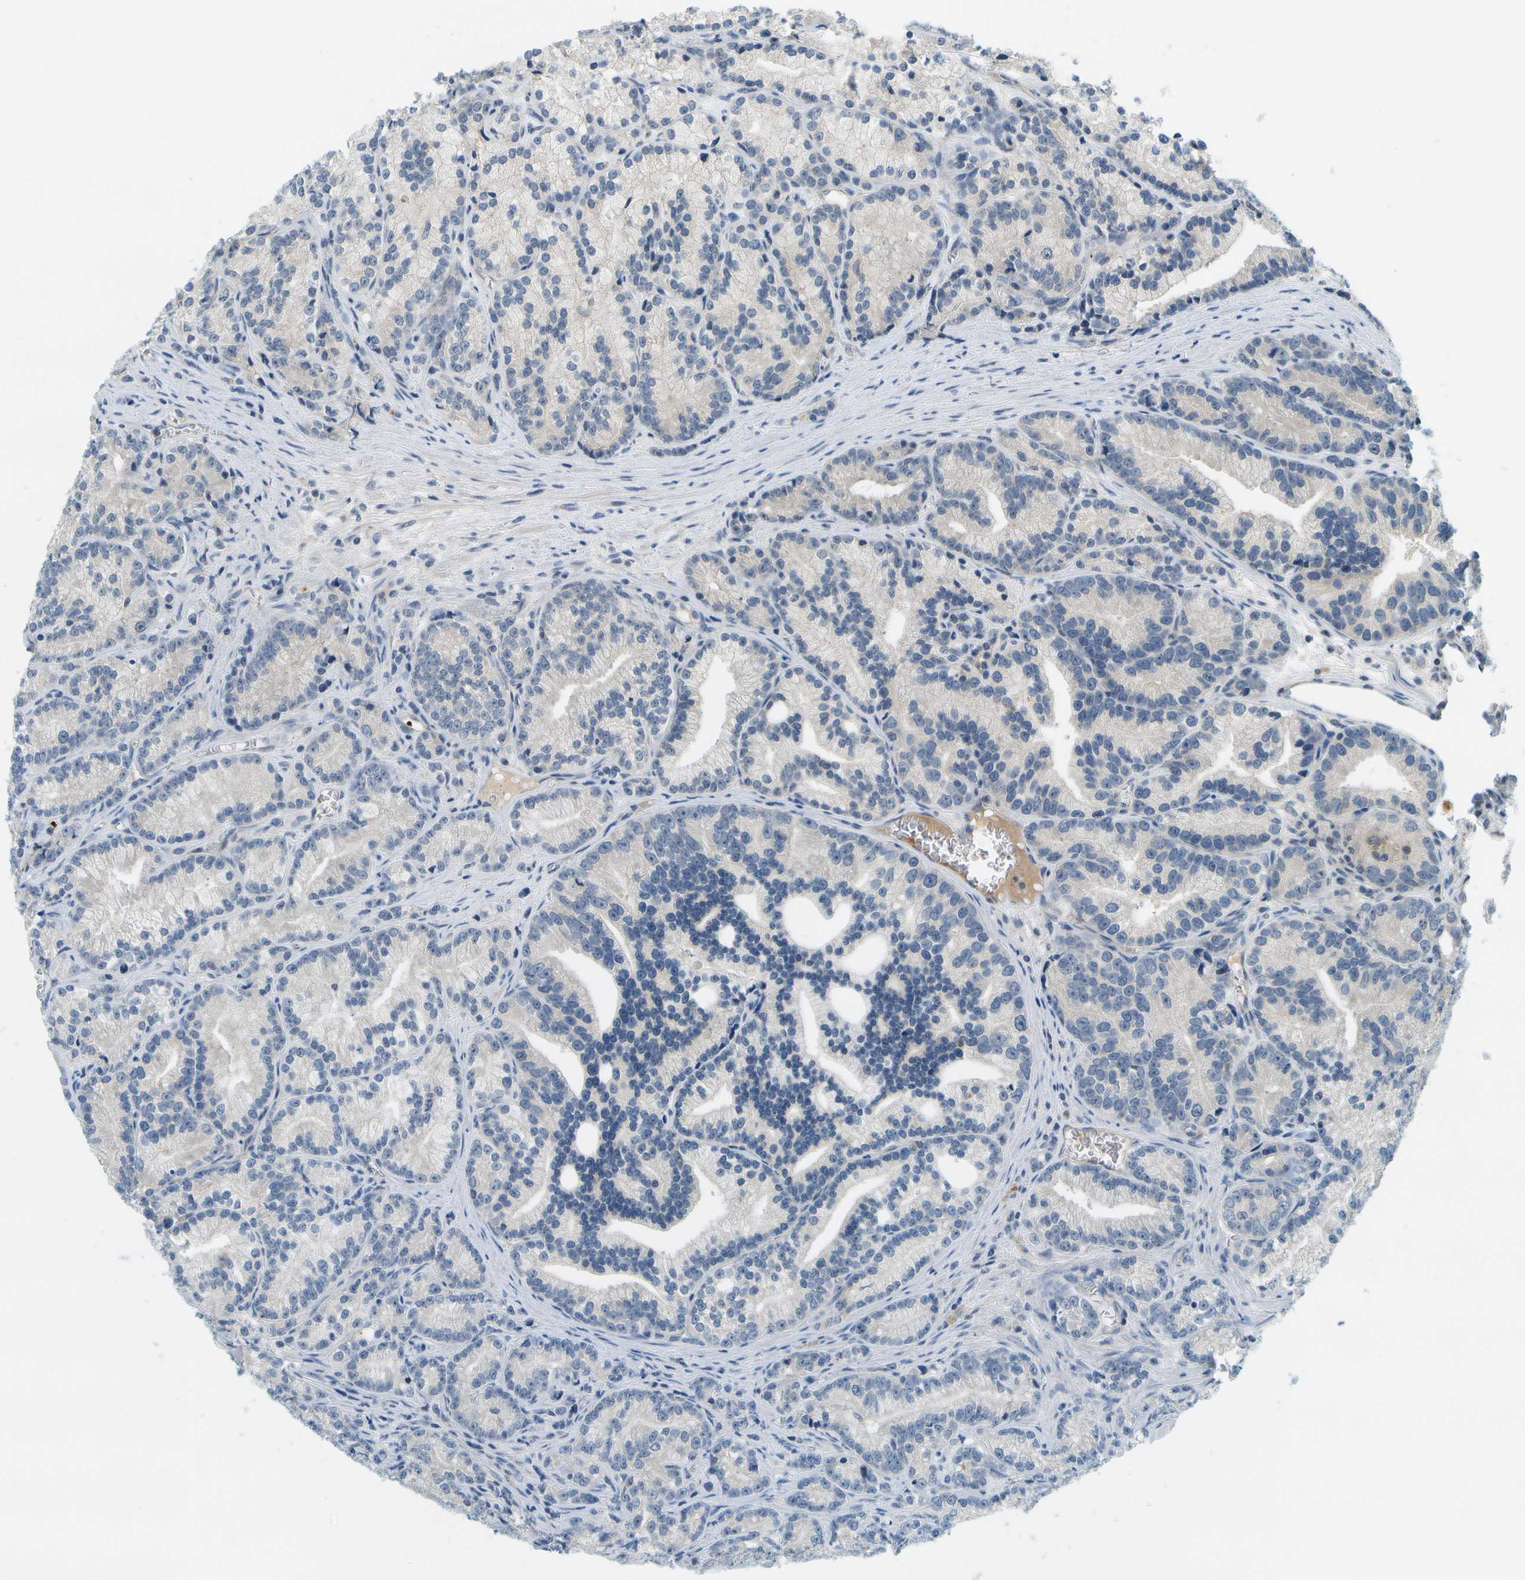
{"staining": {"intensity": "weak", "quantity": "<25%", "location": "cytoplasmic/membranous"}, "tissue": "prostate cancer", "cell_type": "Tumor cells", "image_type": "cancer", "snomed": [{"axis": "morphology", "description": "Adenocarcinoma, Low grade"}, {"axis": "topography", "description": "Prostate"}], "caption": "This is an IHC micrograph of human prostate cancer (adenocarcinoma (low-grade)). There is no staining in tumor cells.", "gene": "RASGRP2", "patient": {"sex": "male", "age": 89}}